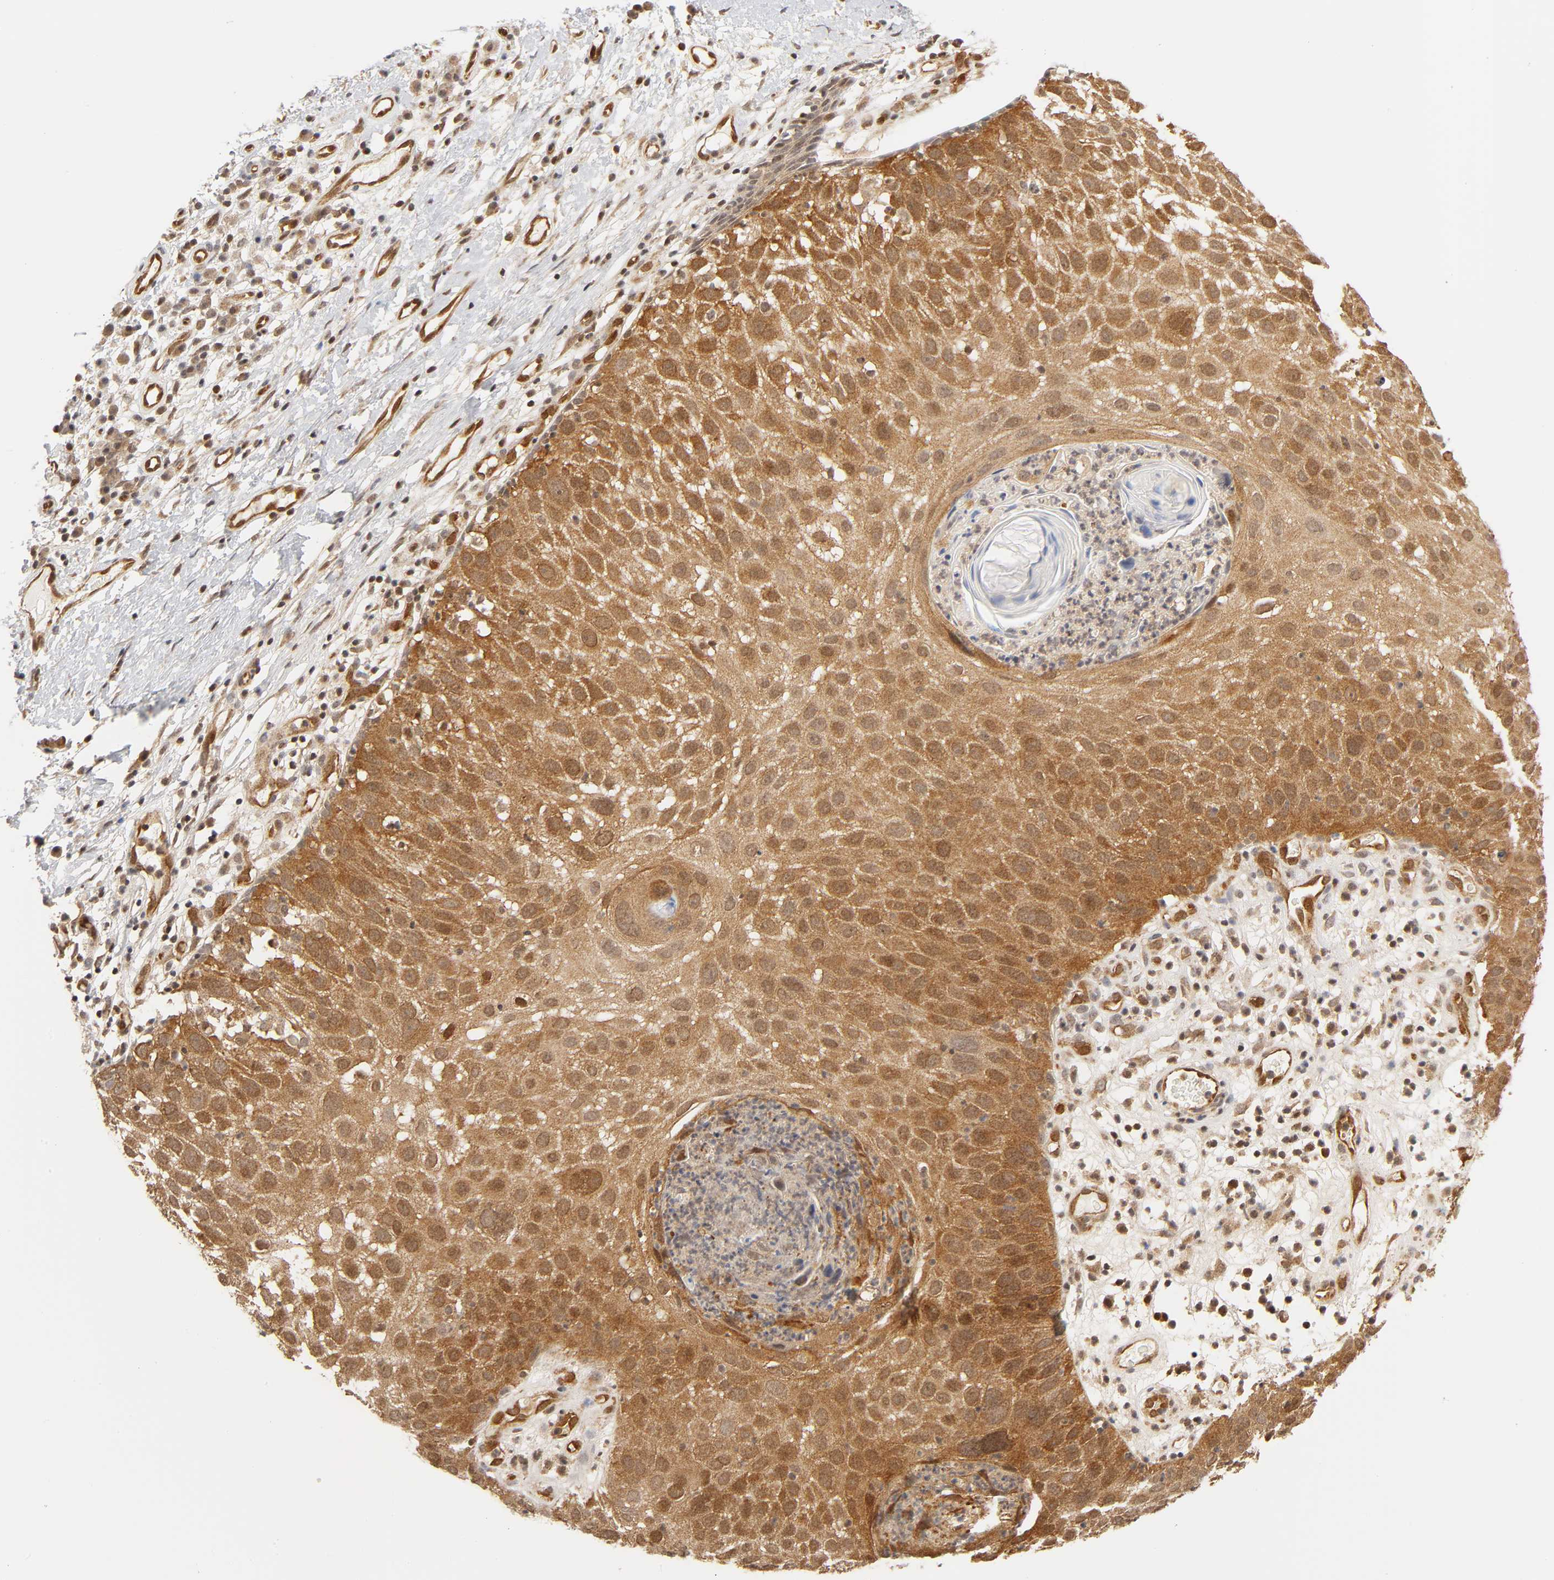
{"staining": {"intensity": "moderate", "quantity": ">75%", "location": "cytoplasmic/membranous,nuclear"}, "tissue": "skin cancer", "cell_type": "Tumor cells", "image_type": "cancer", "snomed": [{"axis": "morphology", "description": "Squamous cell carcinoma, NOS"}, {"axis": "topography", "description": "Skin"}], "caption": "High-power microscopy captured an immunohistochemistry (IHC) photomicrograph of squamous cell carcinoma (skin), revealing moderate cytoplasmic/membranous and nuclear staining in about >75% of tumor cells. The staining was performed using DAB (3,3'-diaminobenzidine) to visualize the protein expression in brown, while the nuclei were stained in blue with hematoxylin (Magnification: 20x).", "gene": "CDC37", "patient": {"sex": "male", "age": 87}}